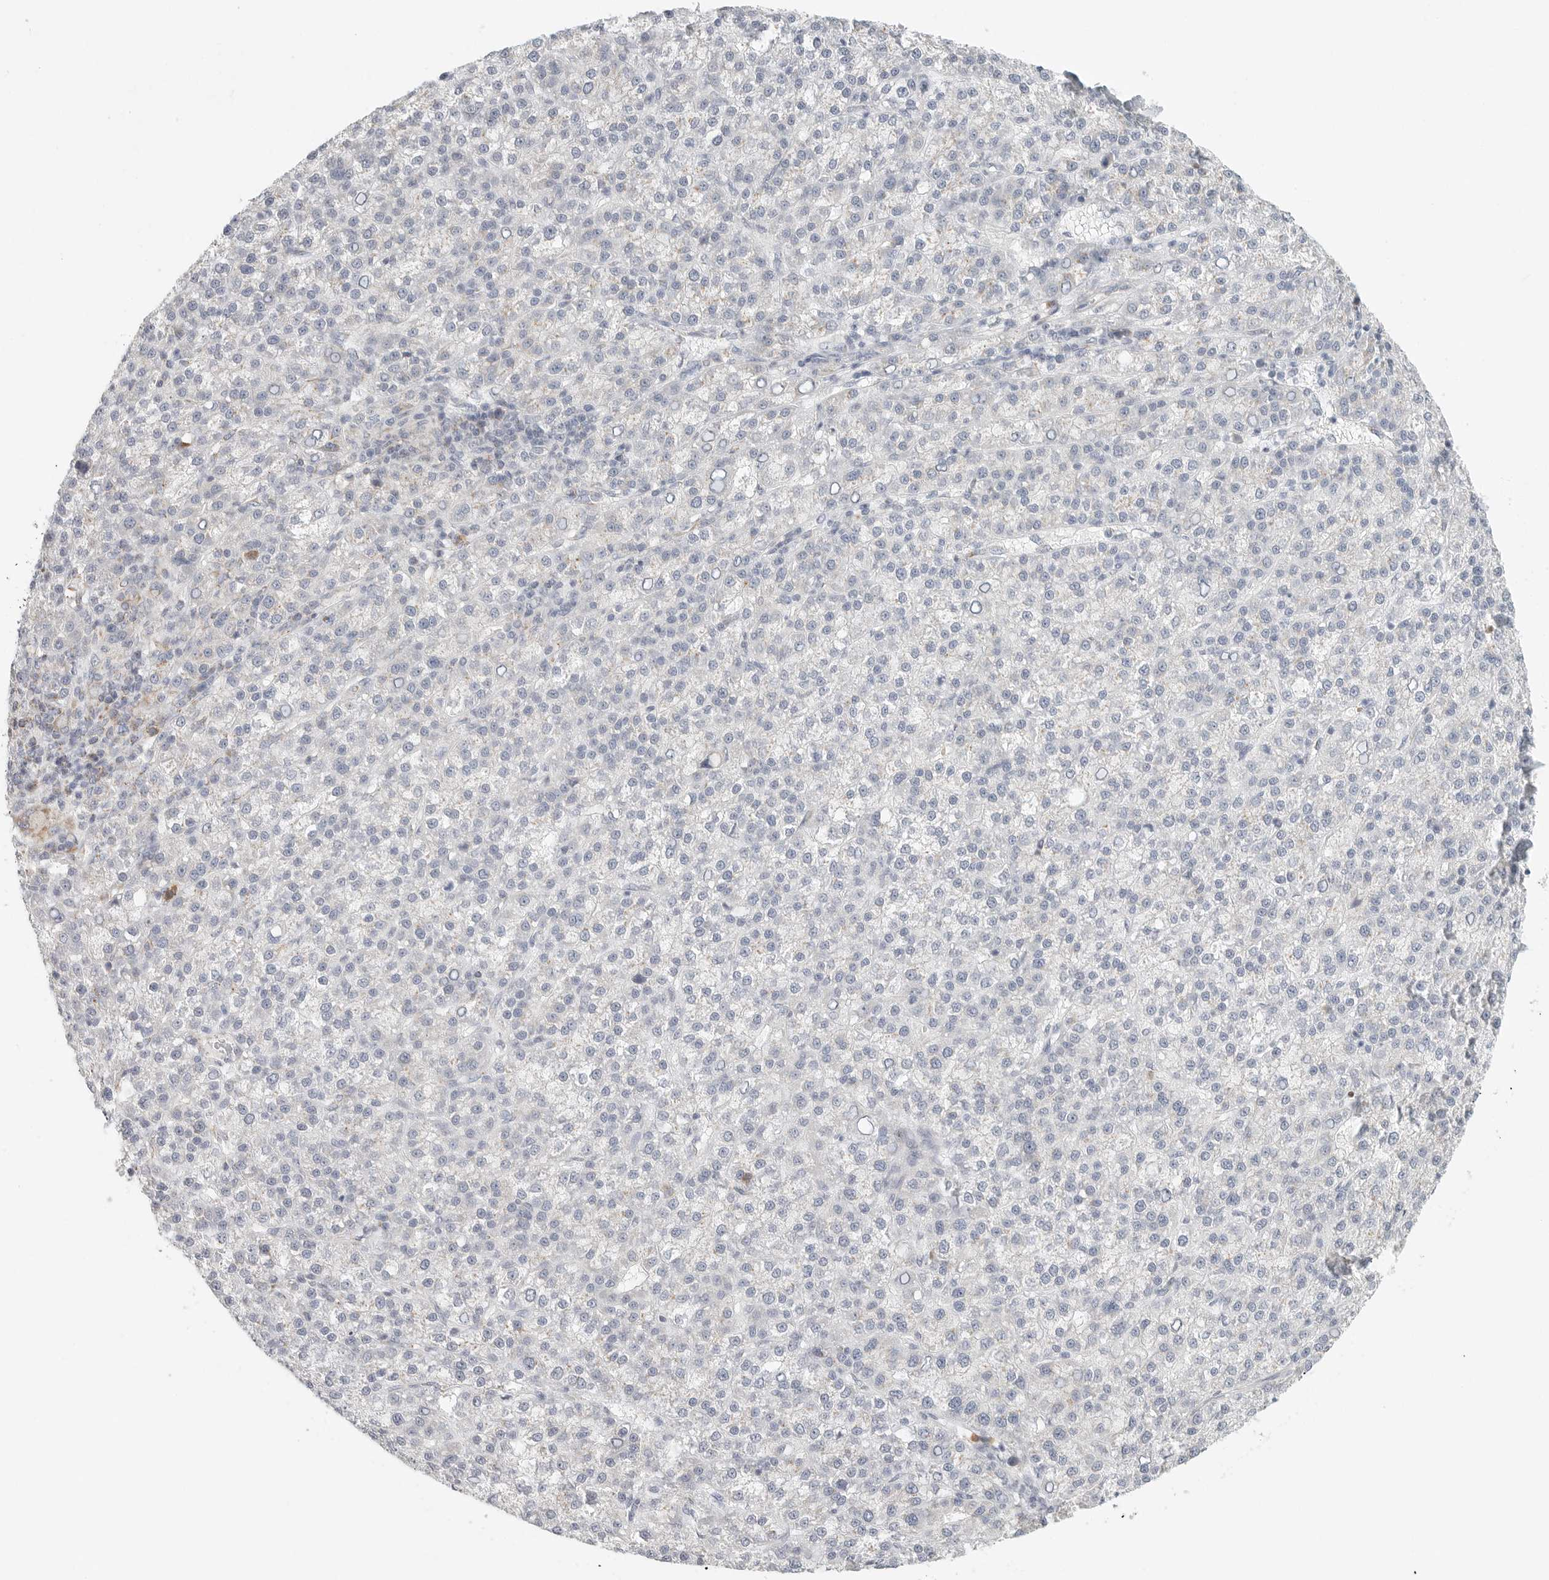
{"staining": {"intensity": "negative", "quantity": "none", "location": "none"}, "tissue": "liver cancer", "cell_type": "Tumor cells", "image_type": "cancer", "snomed": [{"axis": "morphology", "description": "Carcinoma, Hepatocellular, NOS"}, {"axis": "topography", "description": "Liver"}], "caption": "Human liver cancer stained for a protein using immunohistochemistry shows no staining in tumor cells.", "gene": "SLC25A26", "patient": {"sex": "female", "age": 58}}